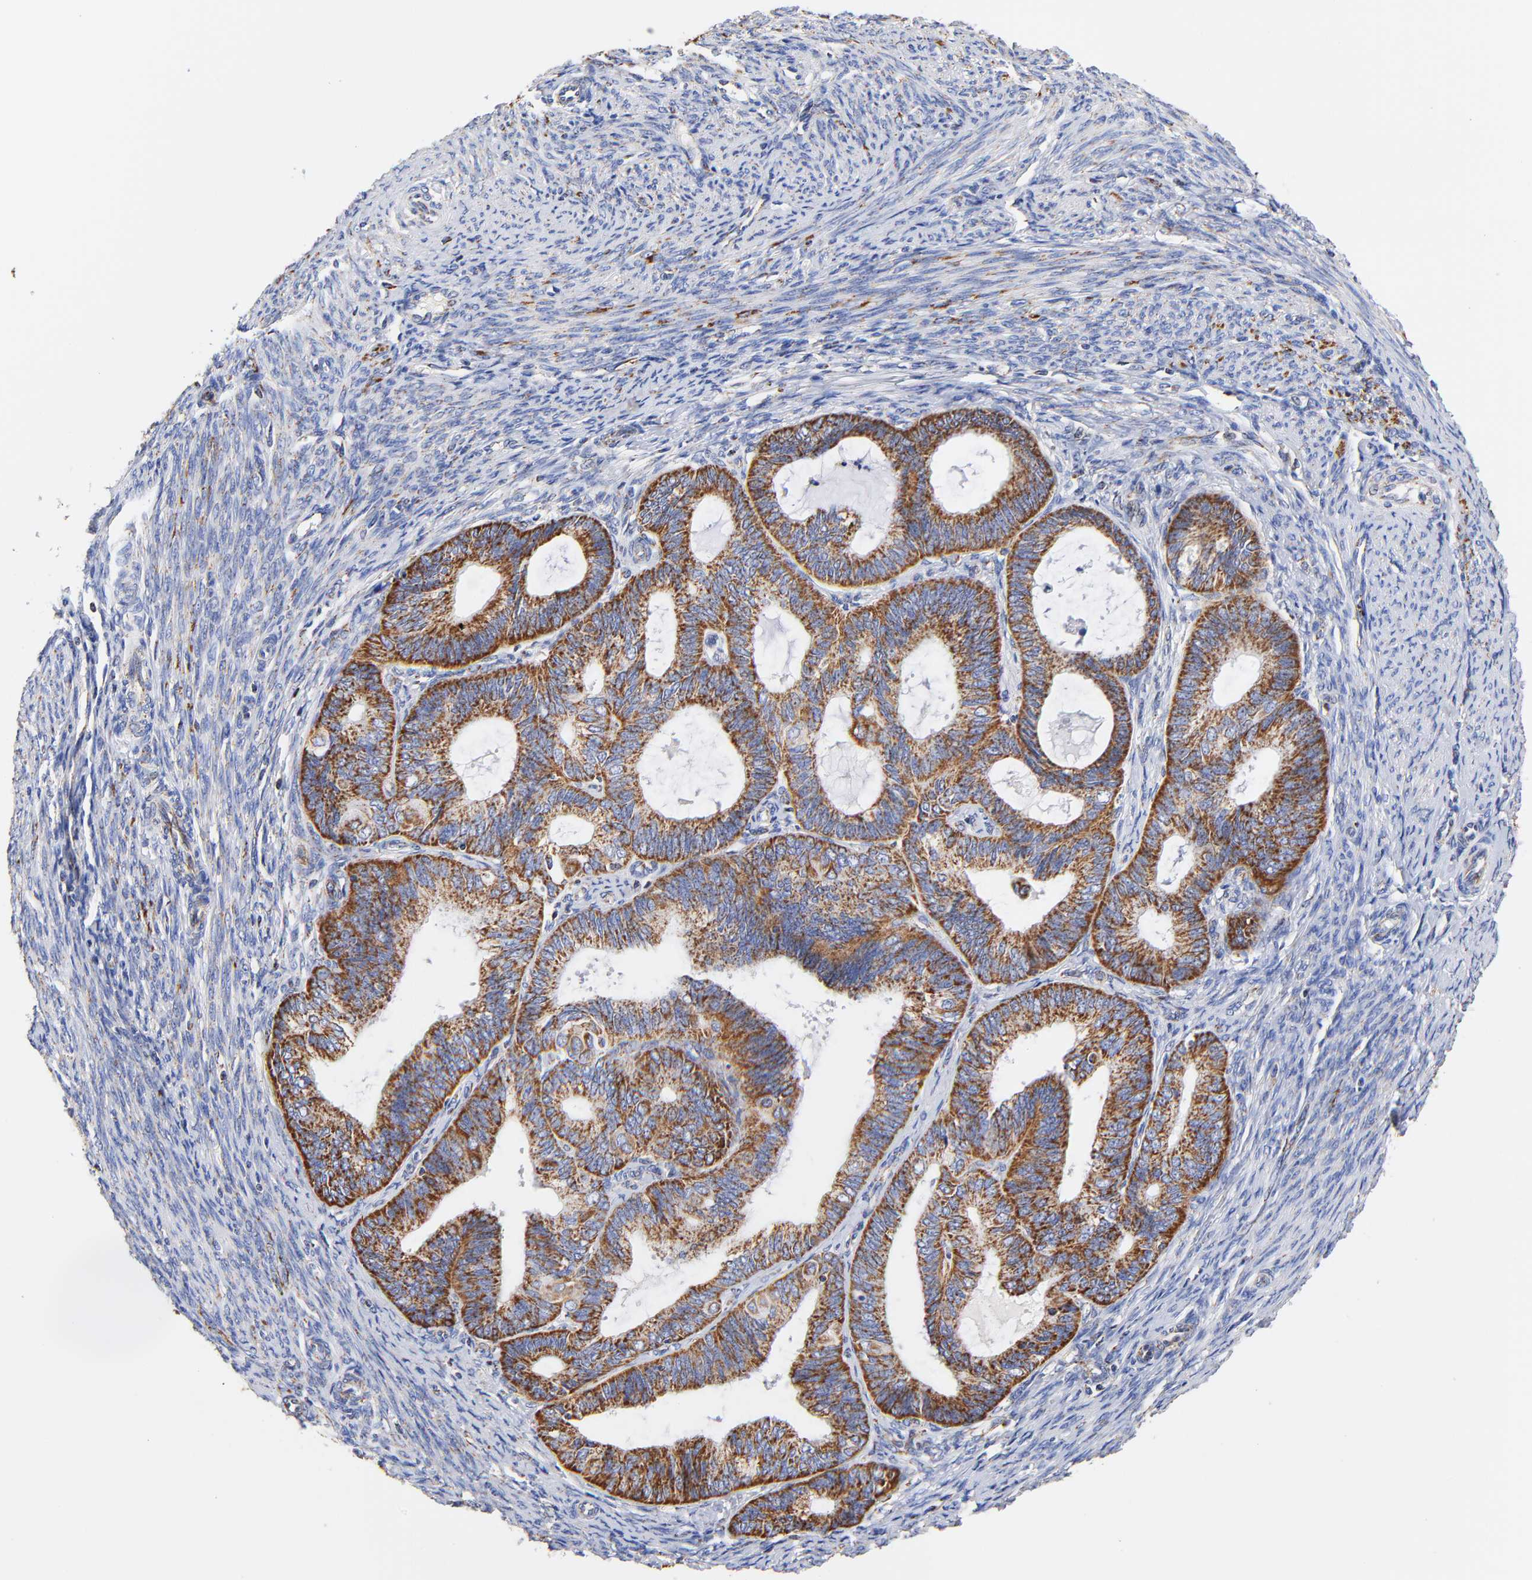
{"staining": {"intensity": "moderate", "quantity": ">75%", "location": "cytoplasmic/membranous"}, "tissue": "endometrial cancer", "cell_type": "Tumor cells", "image_type": "cancer", "snomed": [{"axis": "morphology", "description": "Adenocarcinoma, NOS"}, {"axis": "topography", "description": "Endometrium"}], "caption": "Brown immunohistochemical staining in human endometrial adenocarcinoma shows moderate cytoplasmic/membranous expression in about >75% of tumor cells.", "gene": "ATP5F1D", "patient": {"sex": "female", "age": 63}}